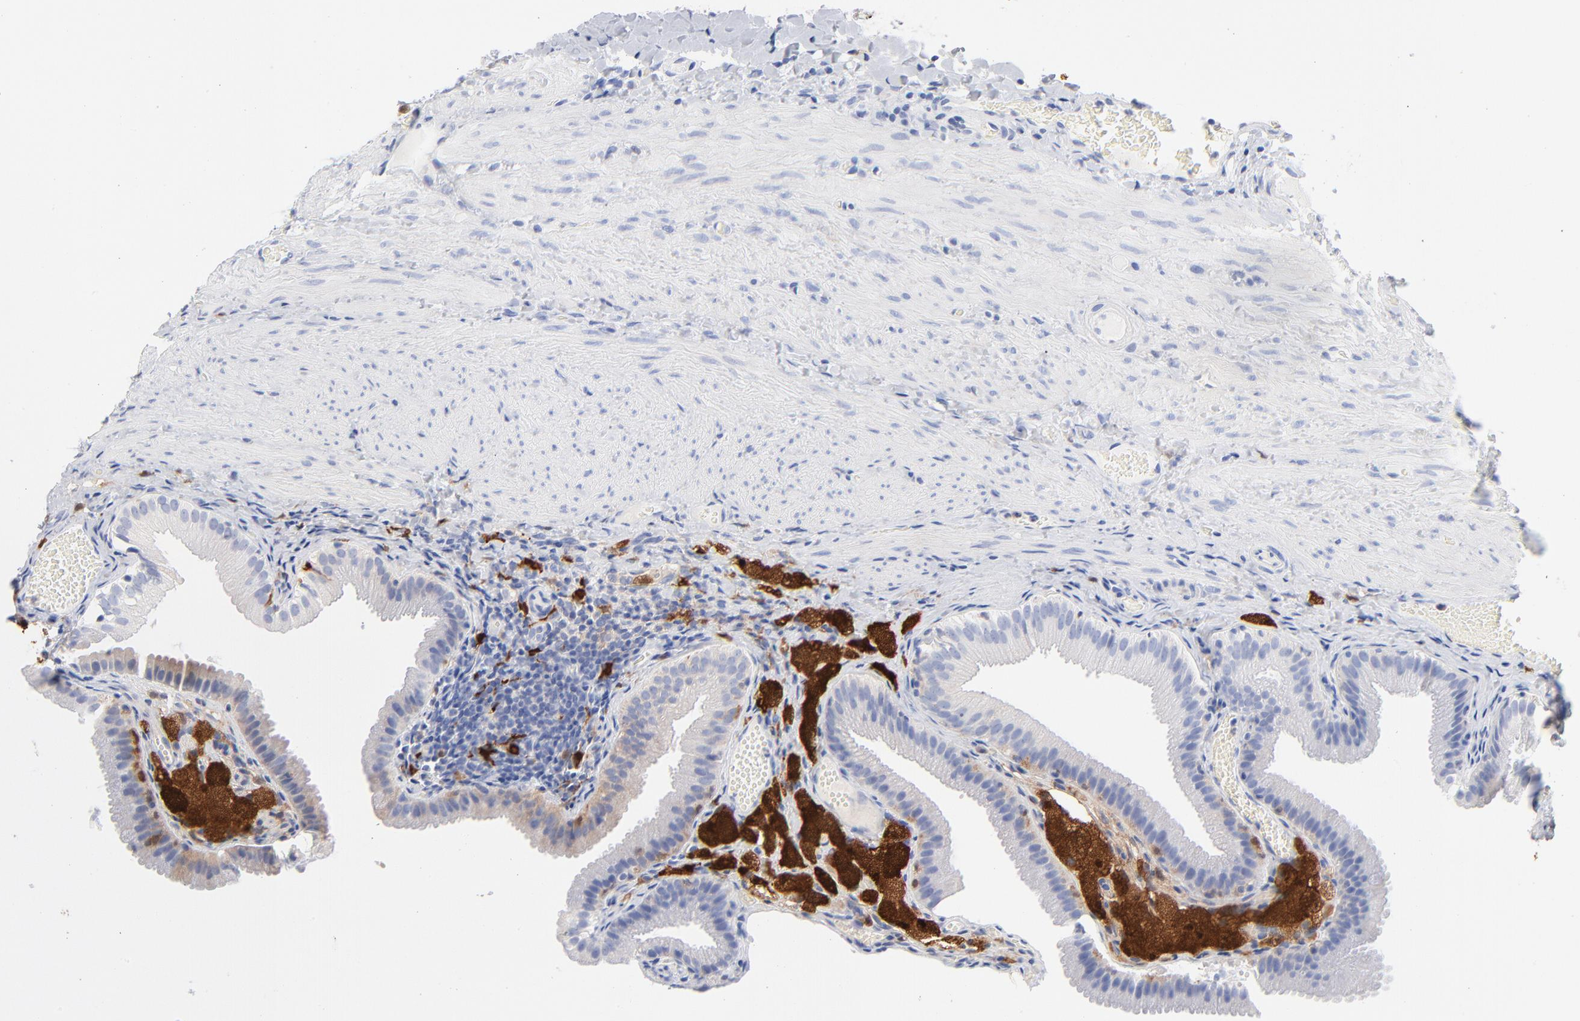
{"staining": {"intensity": "negative", "quantity": "none", "location": "none"}, "tissue": "gallbladder", "cell_type": "Glandular cells", "image_type": "normal", "snomed": [{"axis": "morphology", "description": "Normal tissue, NOS"}, {"axis": "topography", "description": "Gallbladder"}], "caption": "An IHC histopathology image of unremarkable gallbladder is shown. There is no staining in glandular cells of gallbladder. (Brightfield microscopy of DAB (3,3'-diaminobenzidine) immunohistochemistry (IHC) at high magnification).", "gene": "IFIT2", "patient": {"sex": "female", "age": 24}}